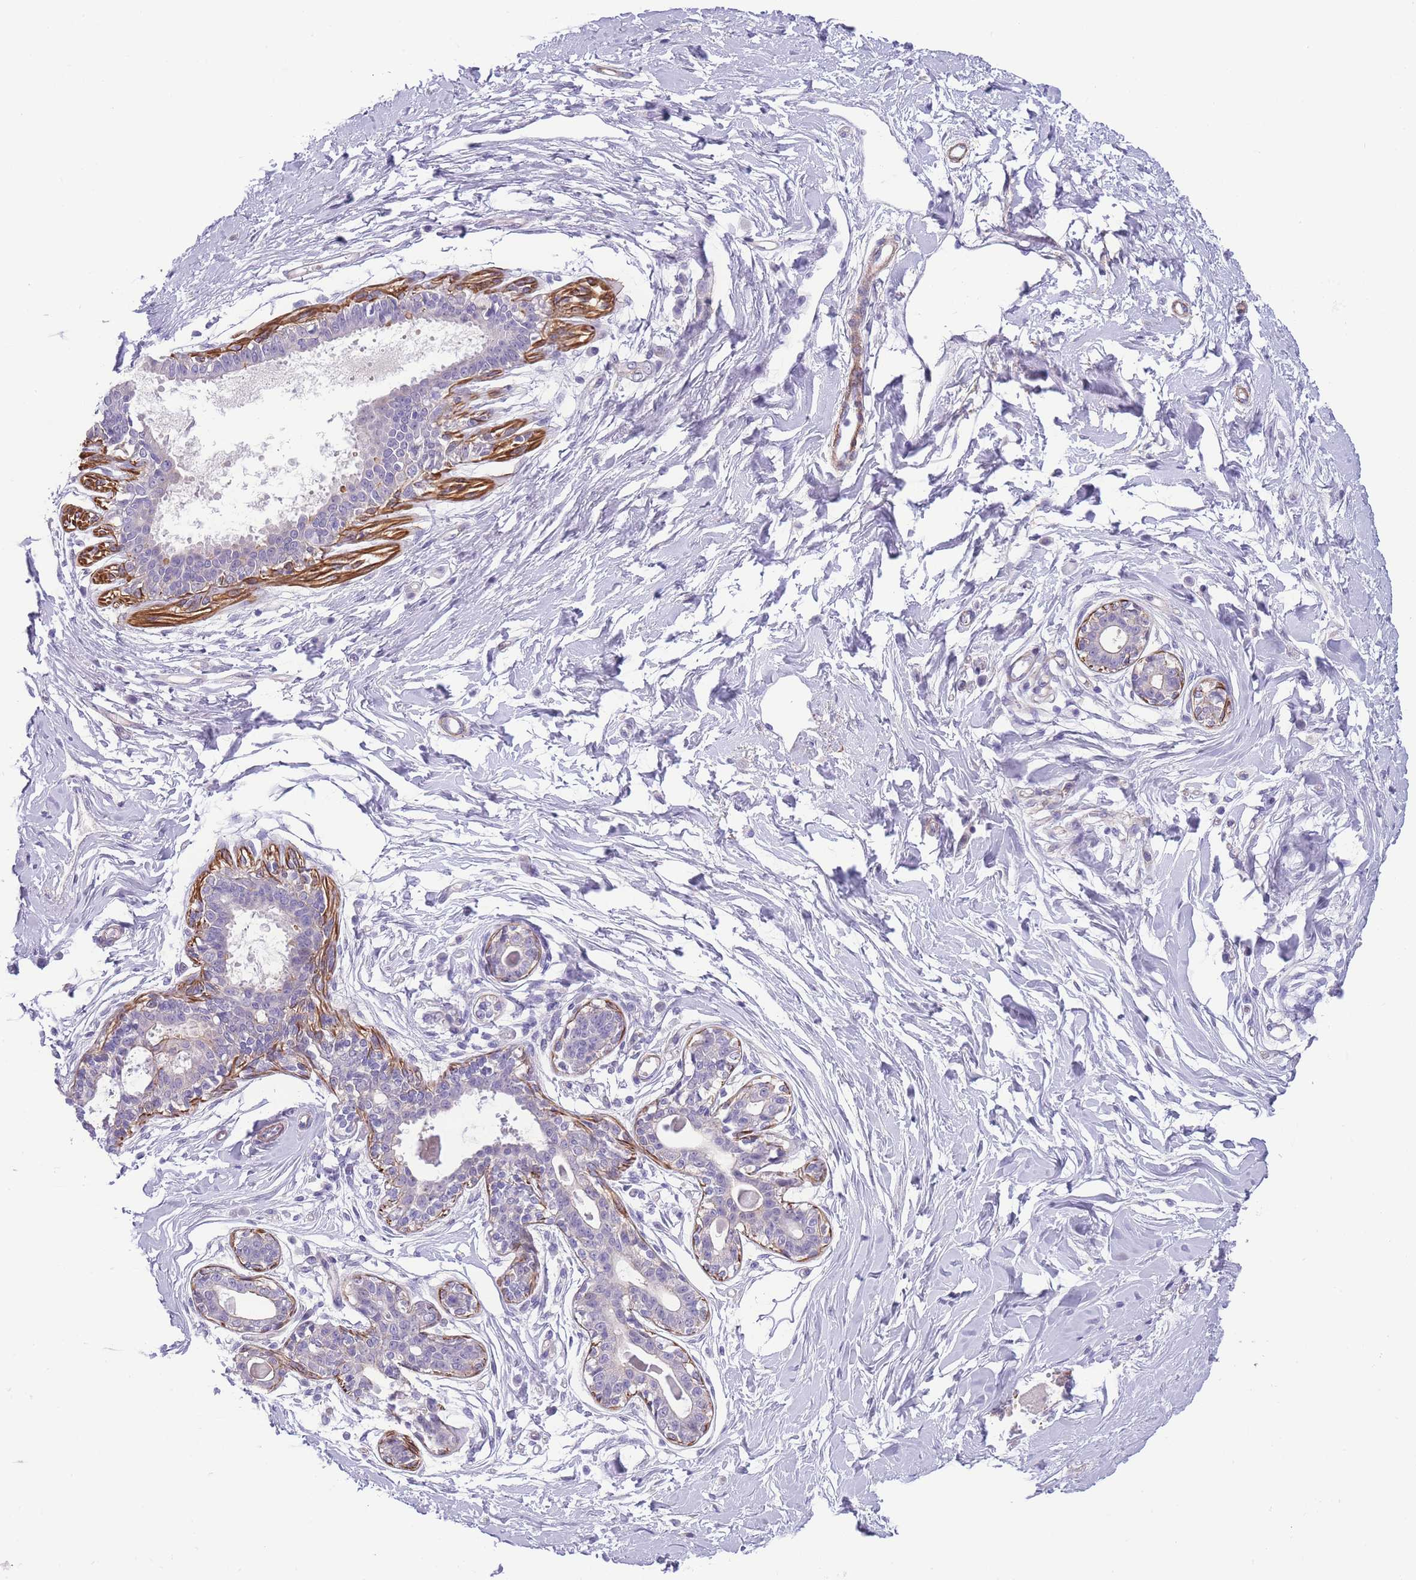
{"staining": {"intensity": "negative", "quantity": "none", "location": "none"}, "tissue": "breast", "cell_type": "Adipocytes", "image_type": "normal", "snomed": [{"axis": "morphology", "description": "Normal tissue, NOS"}, {"axis": "topography", "description": "Breast"}], "caption": "A histopathology image of breast stained for a protein demonstrates no brown staining in adipocytes.", "gene": "FAM124A", "patient": {"sex": "female", "age": 45}}